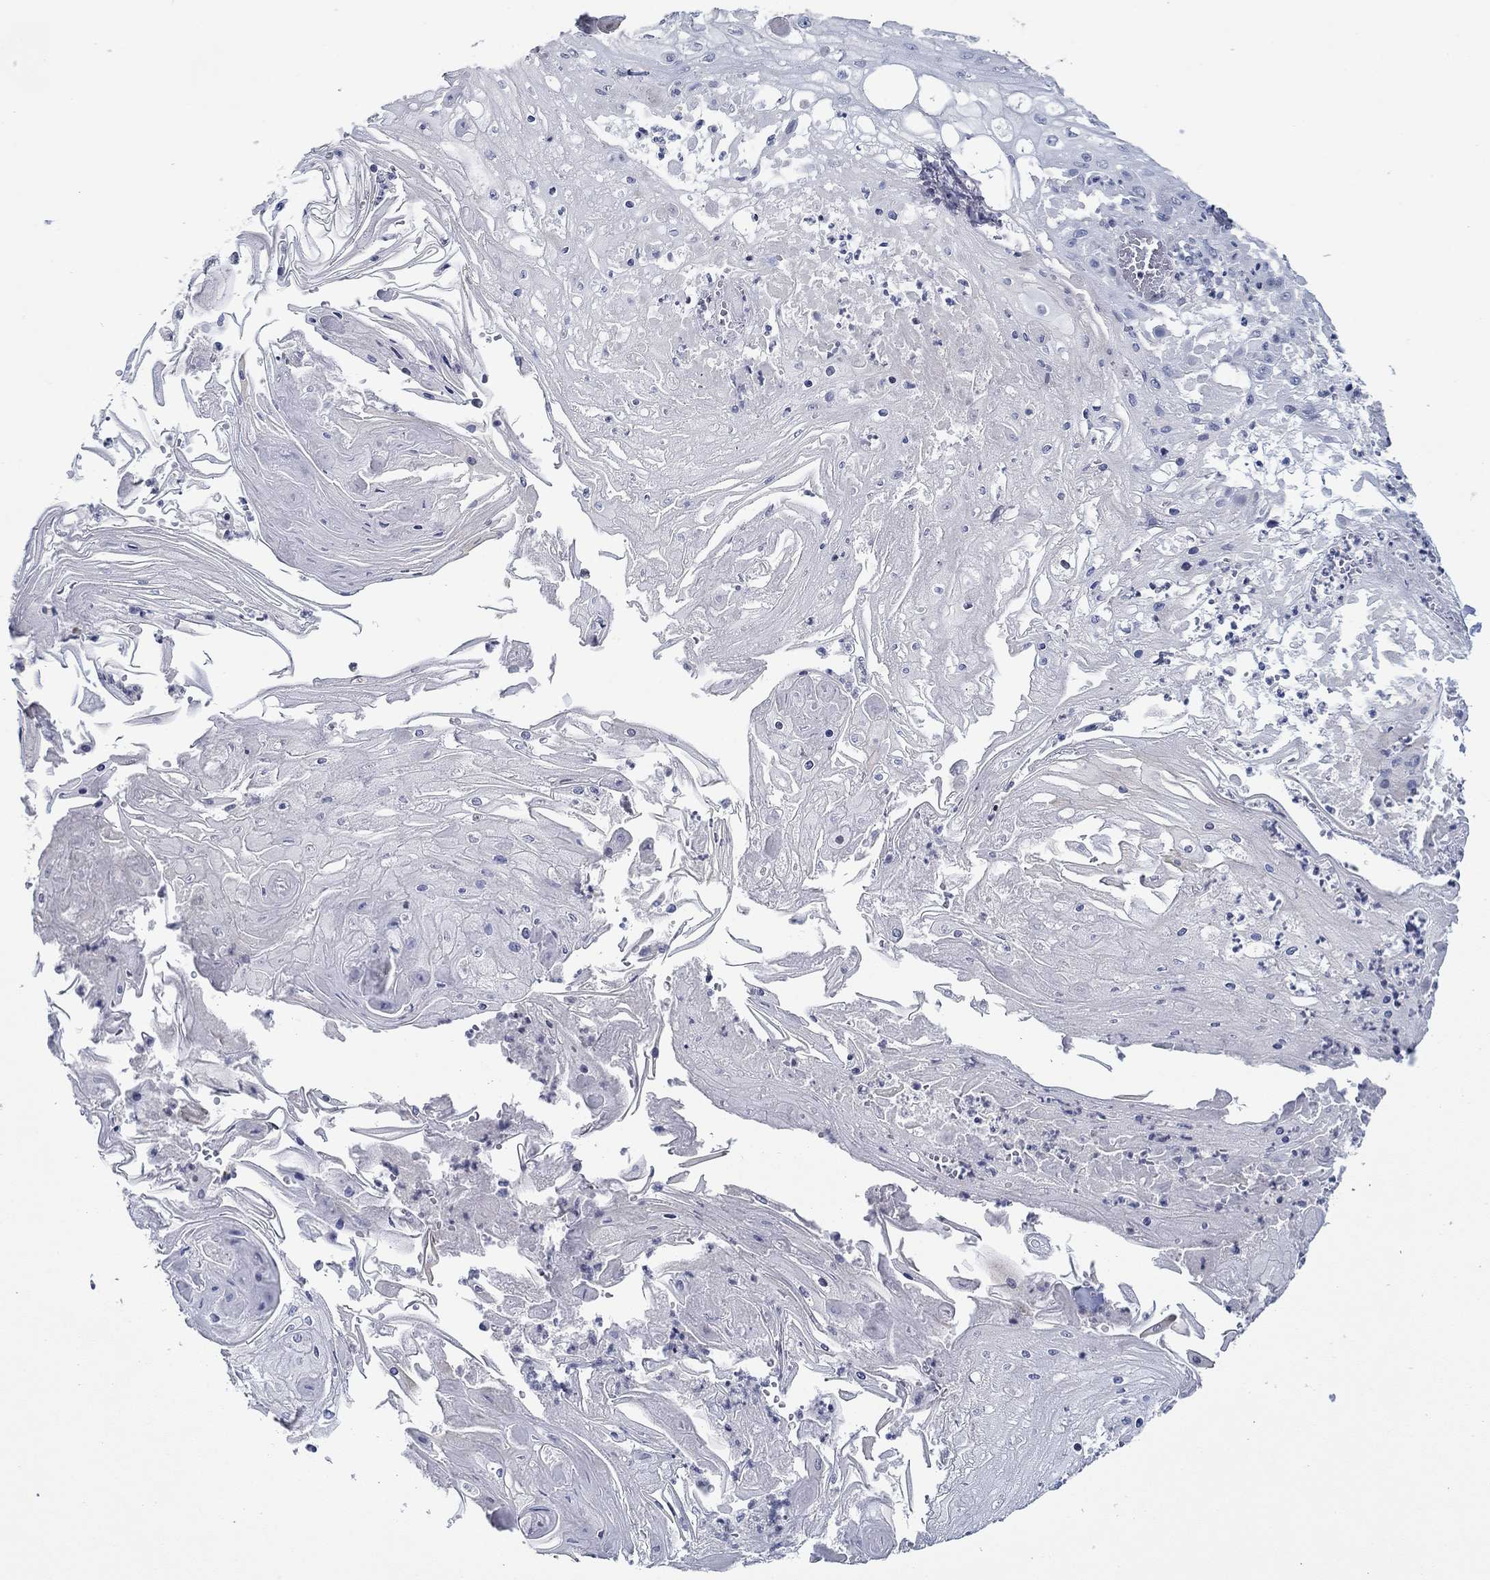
{"staining": {"intensity": "negative", "quantity": "none", "location": "none"}, "tissue": "skin cancer", "cell_type": "Tumor cells", "image_type": "cancer", "snomed": [{"axis": "morphology", "description": "Squamous cell carcinoma, NOS"}, {"axis": "topography", "description": "Skin"}], "caption": "The micrograph exhibits no staining of tumor cells in skin cancer.", "gene": "GJA5", "patient": {"sex": "male", "age": 70}}